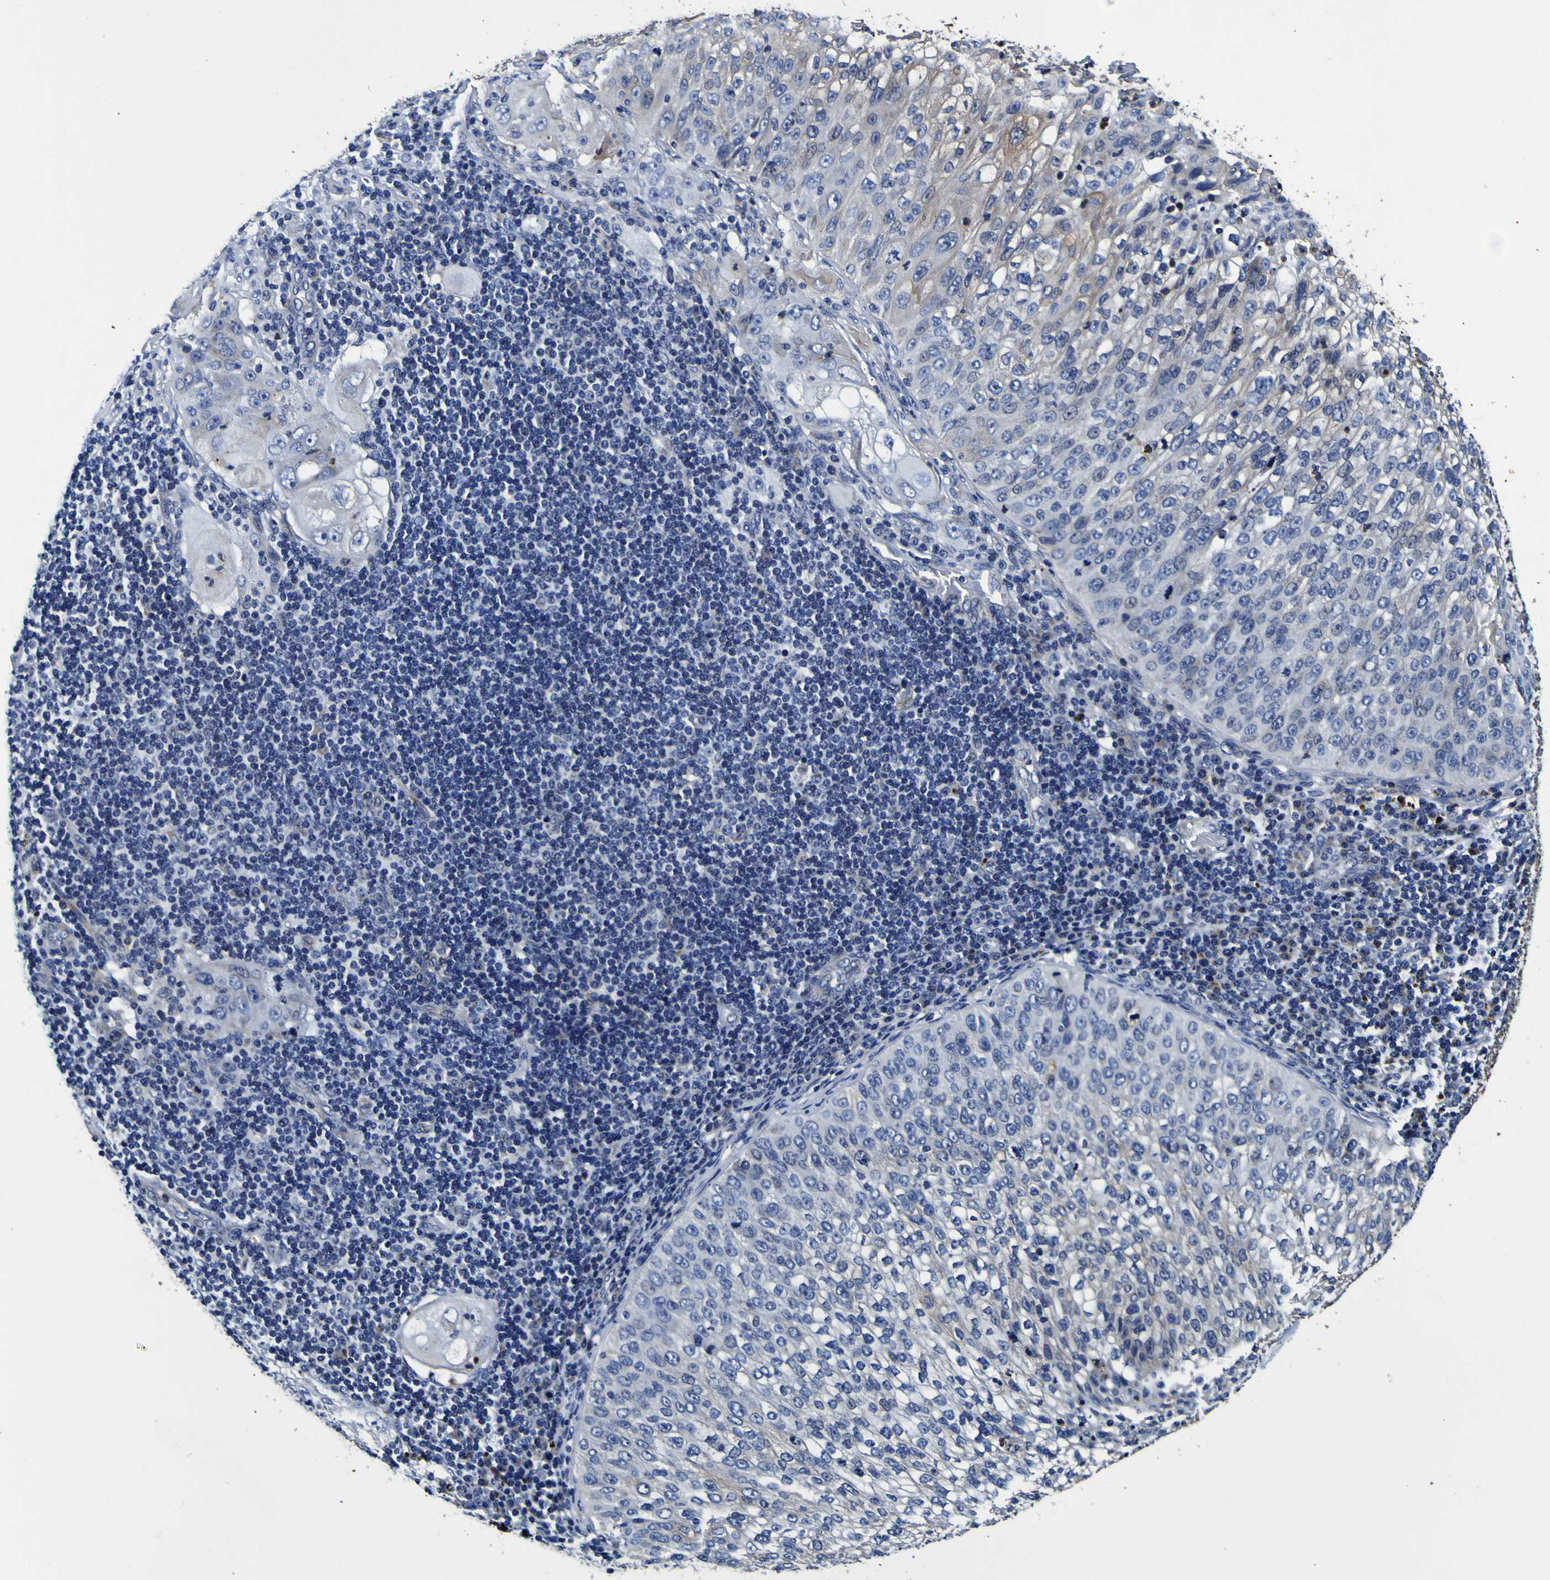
{"staining": {"intensity": "negative", "quantity": "none", "location": "none"}, "tissue": "lung cancer", "cell_type": "Tumor cells", "image_type": "cancer", "snomed": [{"axis": "morphology", "description": "Inflammation, NOS"}, {"axis": "morphology", "description": "Squamous cell carcinoma, NOS"}, {"axis": "topography", "description": "Lymph node"}, {"axis": "topography", "description": "Soft tissue"}, {"axis": "topography", "description": "Lung"}], "caption": "IHC image of neoplastic tissue: lung cancer stained with DAB (3,3'-diaminobenzidine) demonstrates no significant protein positivity in tumor cells.", "gene": "PANK4", "patient": {"sex": "male", "age": 66}}